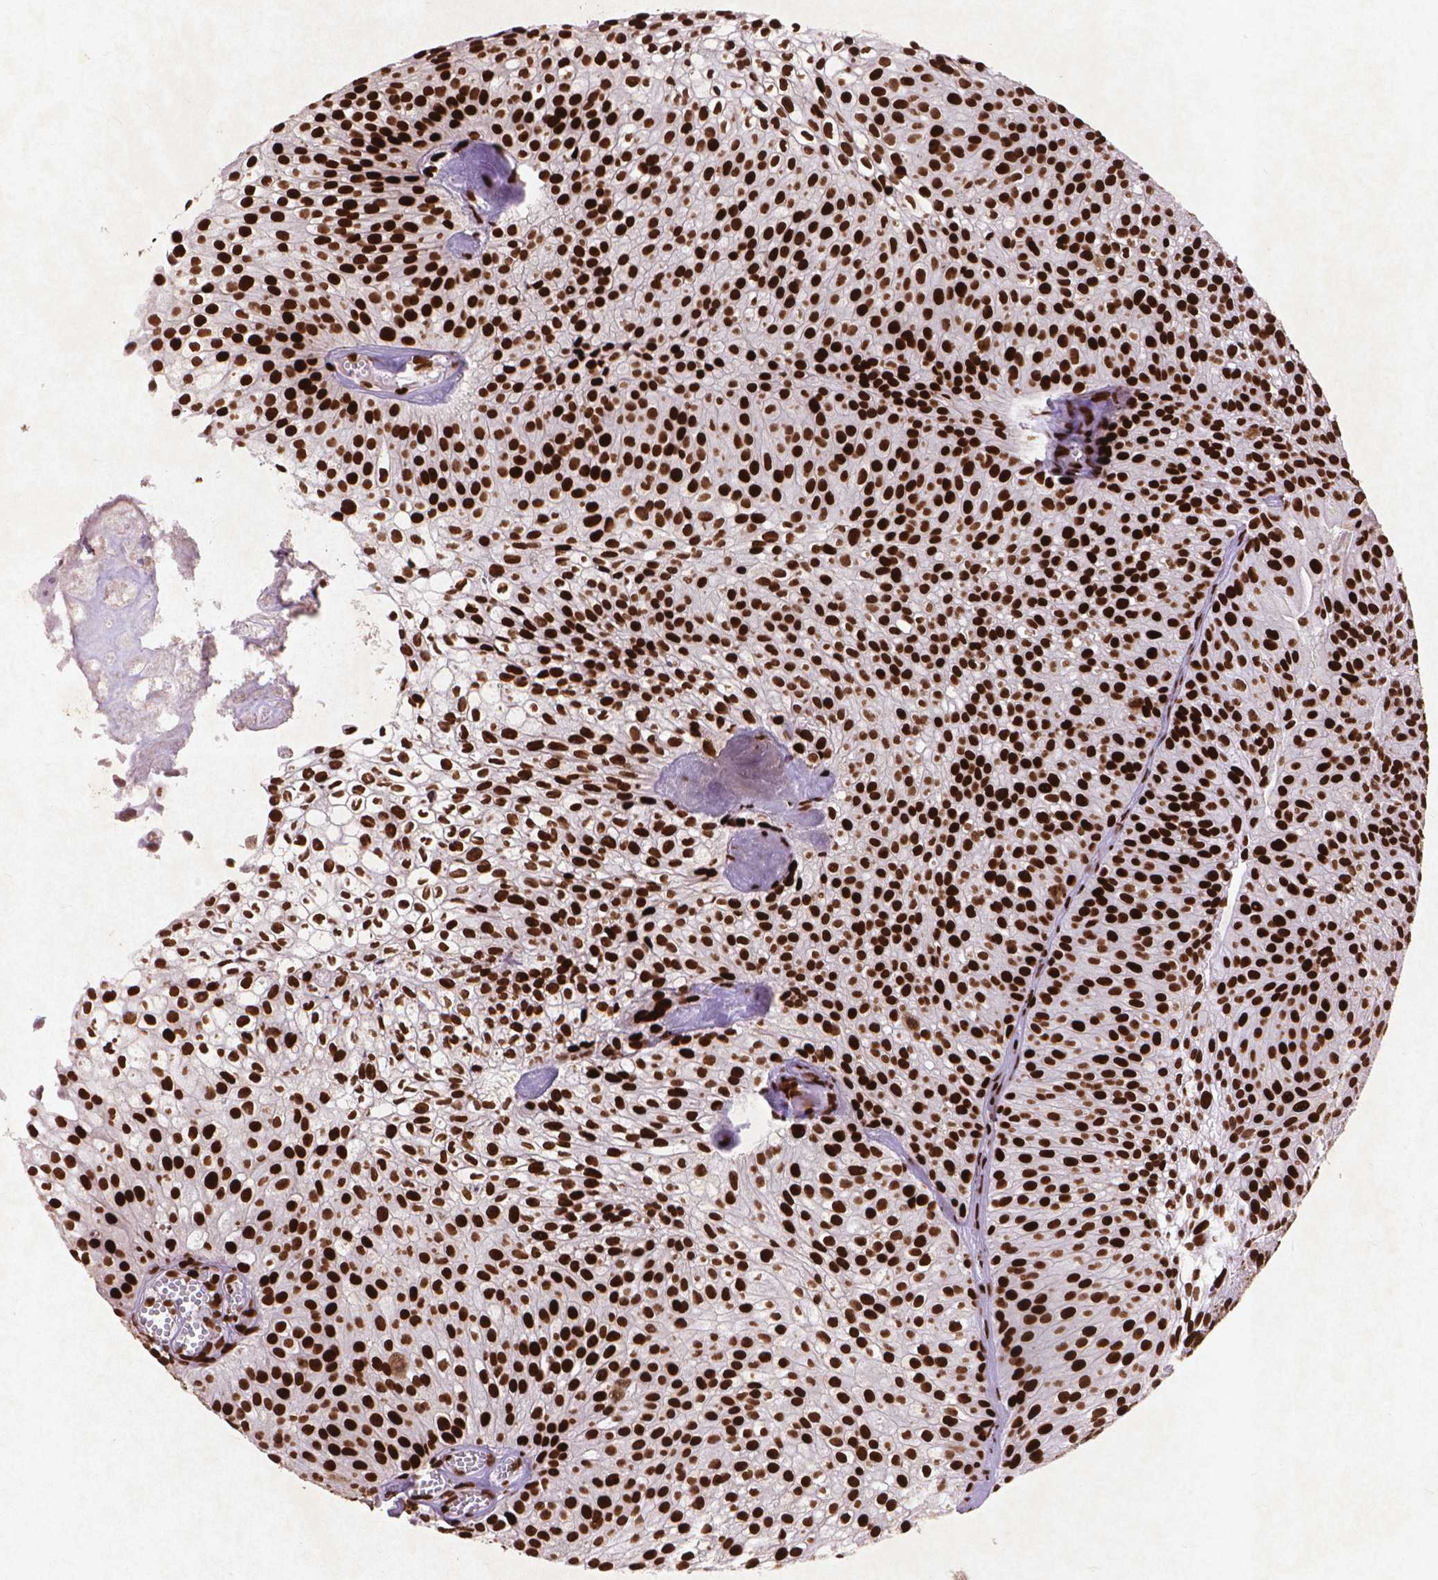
{"staining": {"intensity": "strong", "quantity": ">75%", "location": "nuclear"}, "tissue": "urothelial cancer", "cell_type": "Tumor cells", "image_type": "cancer", "snomed": [{"axis": "morphology", "description": "Urothelial carcinoma, Low grade"}, {"axis": "topography", "description": "Urinary bladder"}], "caption": "Protein analysis of urothelial carcinoma (low-grade) tissue reveals strong nuclear expression in approximately >75% of tumor cells.", "gene": "CITED2", "patient": {"sex": "male", "age": 70}}